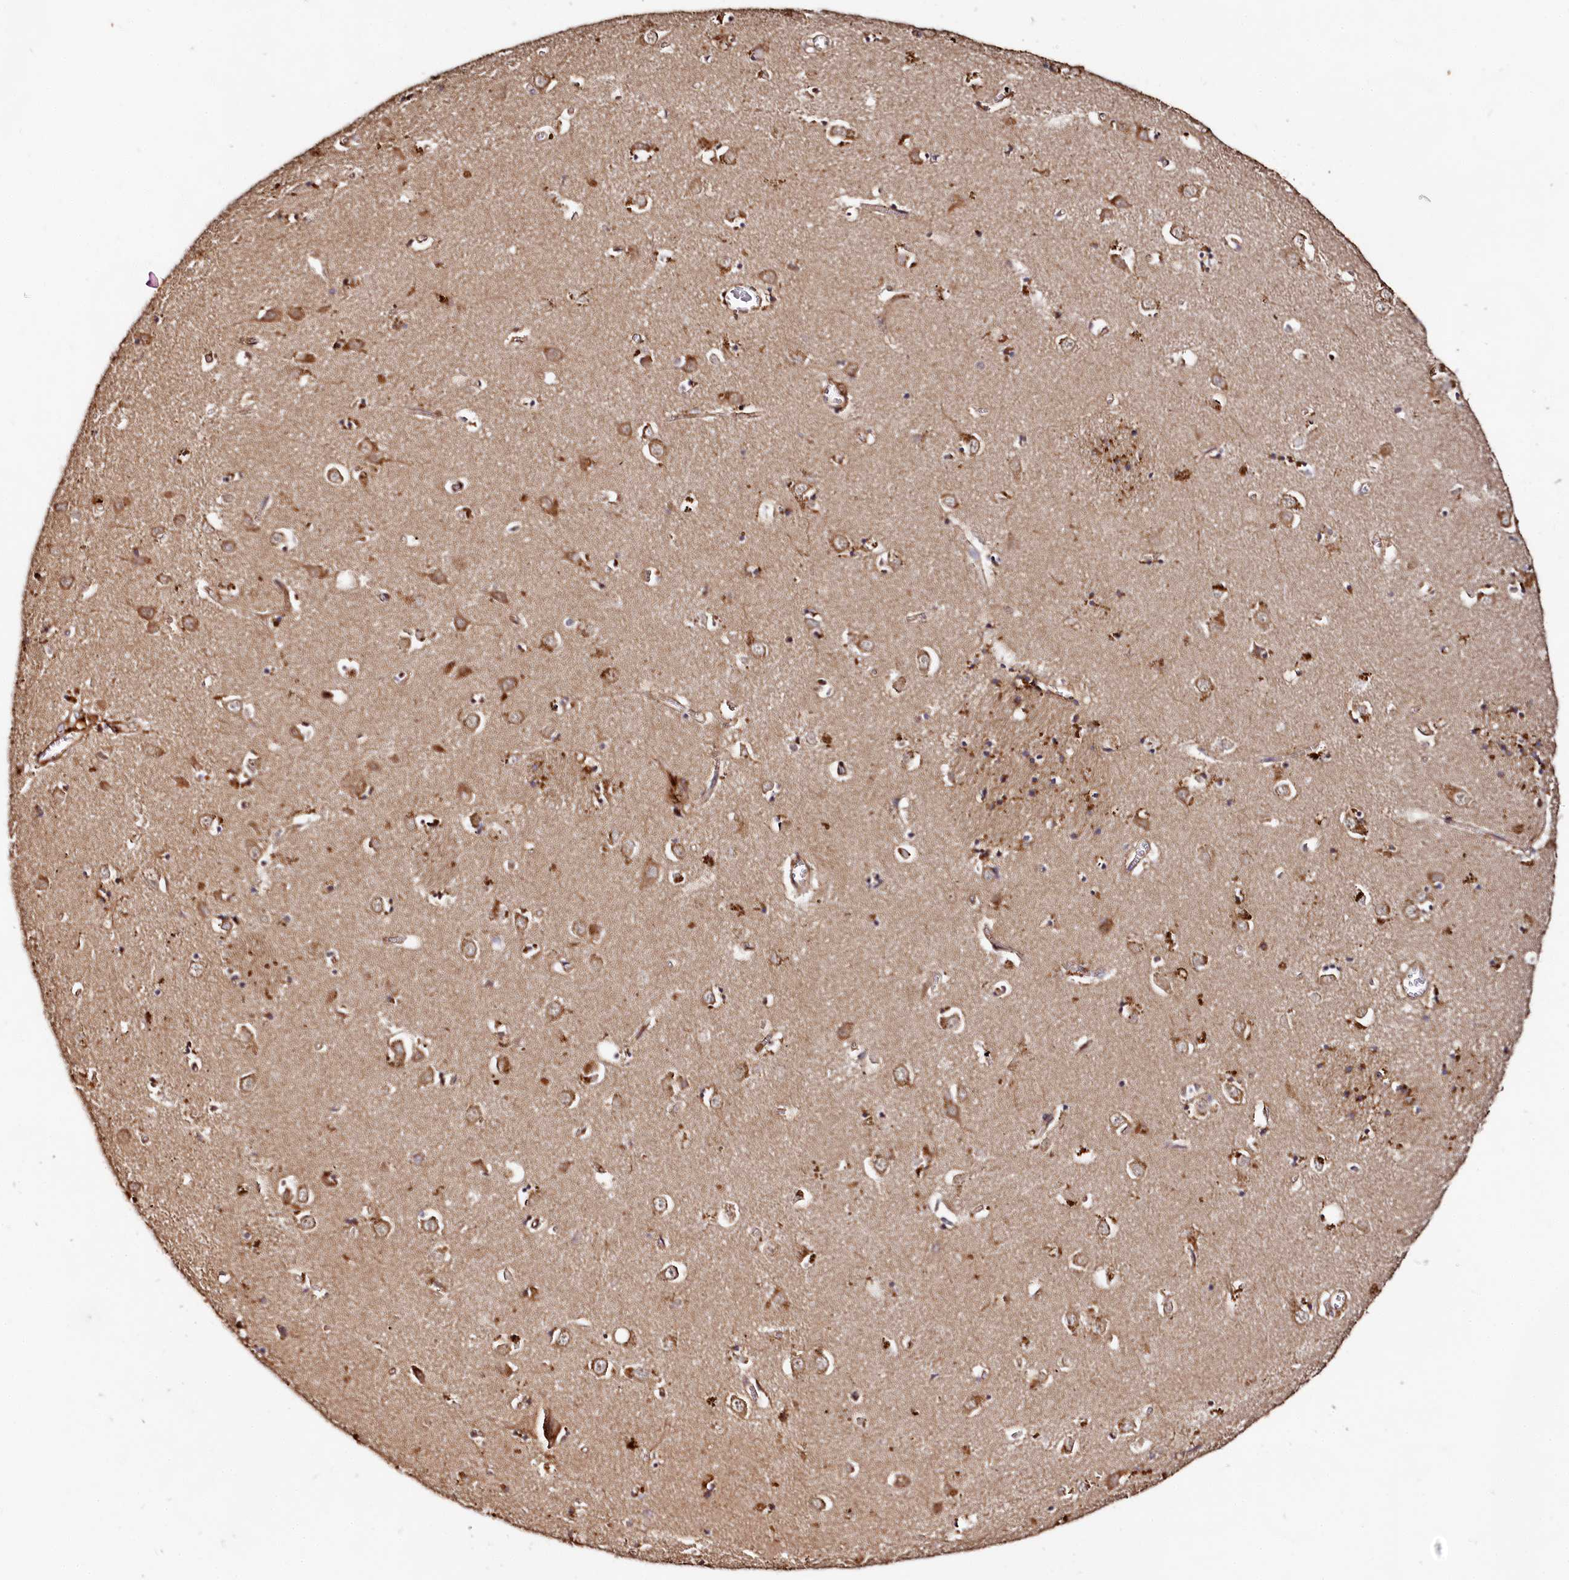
{"staining": {"intensity": "moderate", "quantity": ">75%", "location": "cytoplasmic/membranous"}, "tissue": "caudate", "cell_type": "Glial cells", "image_type": "normal", "snomed": [{"axis": "morphology", "description": "Normal tissue, NOS"}, {"axis": "topography", "description": "Lateral ventricle wall"}], "caption": "Protein staining of normal caudate displays moderate cytoplasmic/membranous positivity in about >75% of glial cells. The protein of interest is shown in brown color, while the nuclei are stained blue.", "gene": "WDR73", "patient": {"sex": "male", "age": 70}}